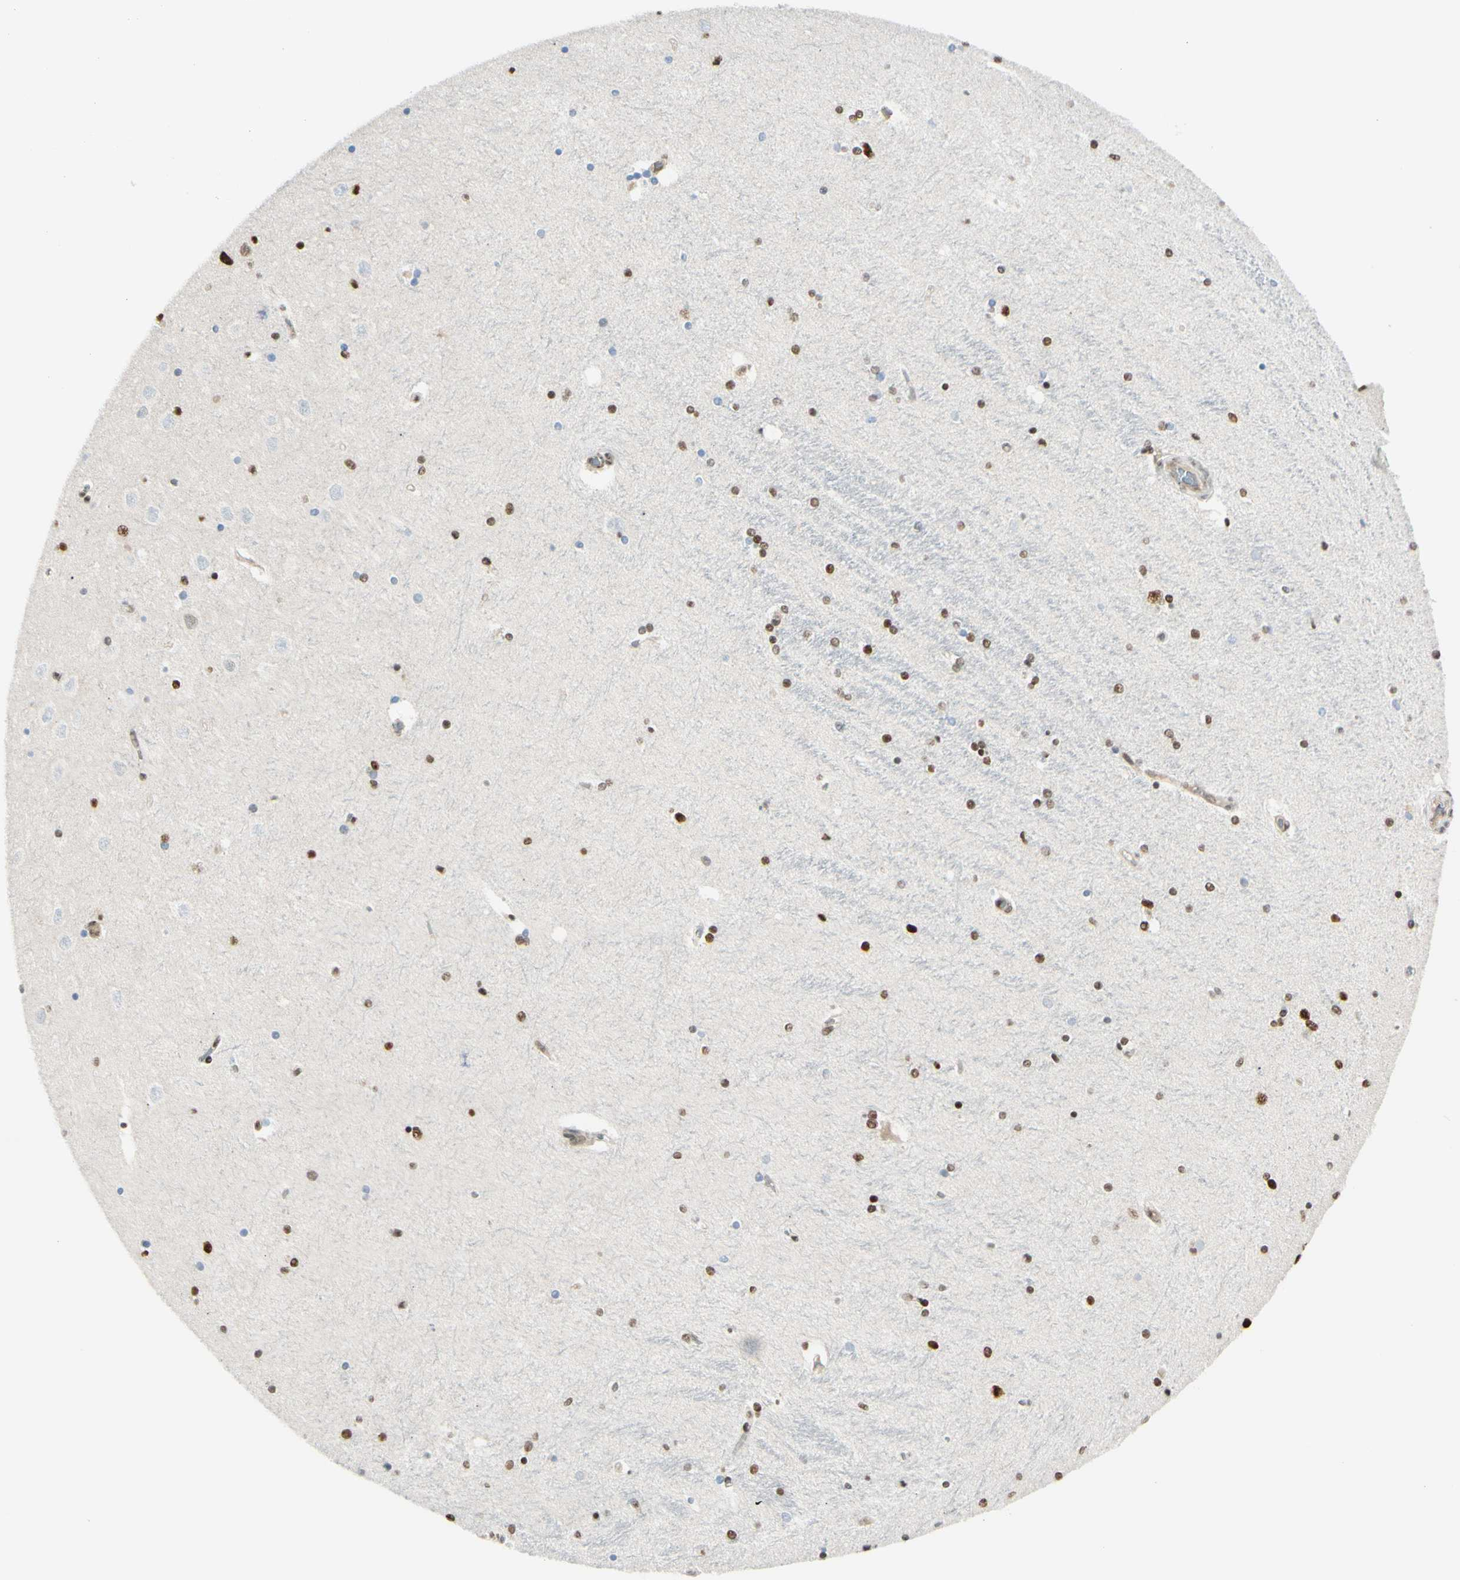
{"staining": {"intensity": "moderate", "quantity": ">75%", "location": "nuclear"}, "tissue": "hippocampus", "cell_type": "Glial cells", "image_type": "normal", "snomed": [{"axis": "morphology", "description": "Normal tissue, NOS"}, {"axis": "topography", "description": "Hippocampus"}], "caption": "About >75% of glial cells in normal human hippocampus display moderate nuclear protein staining as visualized by brown immunohistochemical staining.", "gene": "SUFU", "patient": {"sex": "female", "age": 54}}